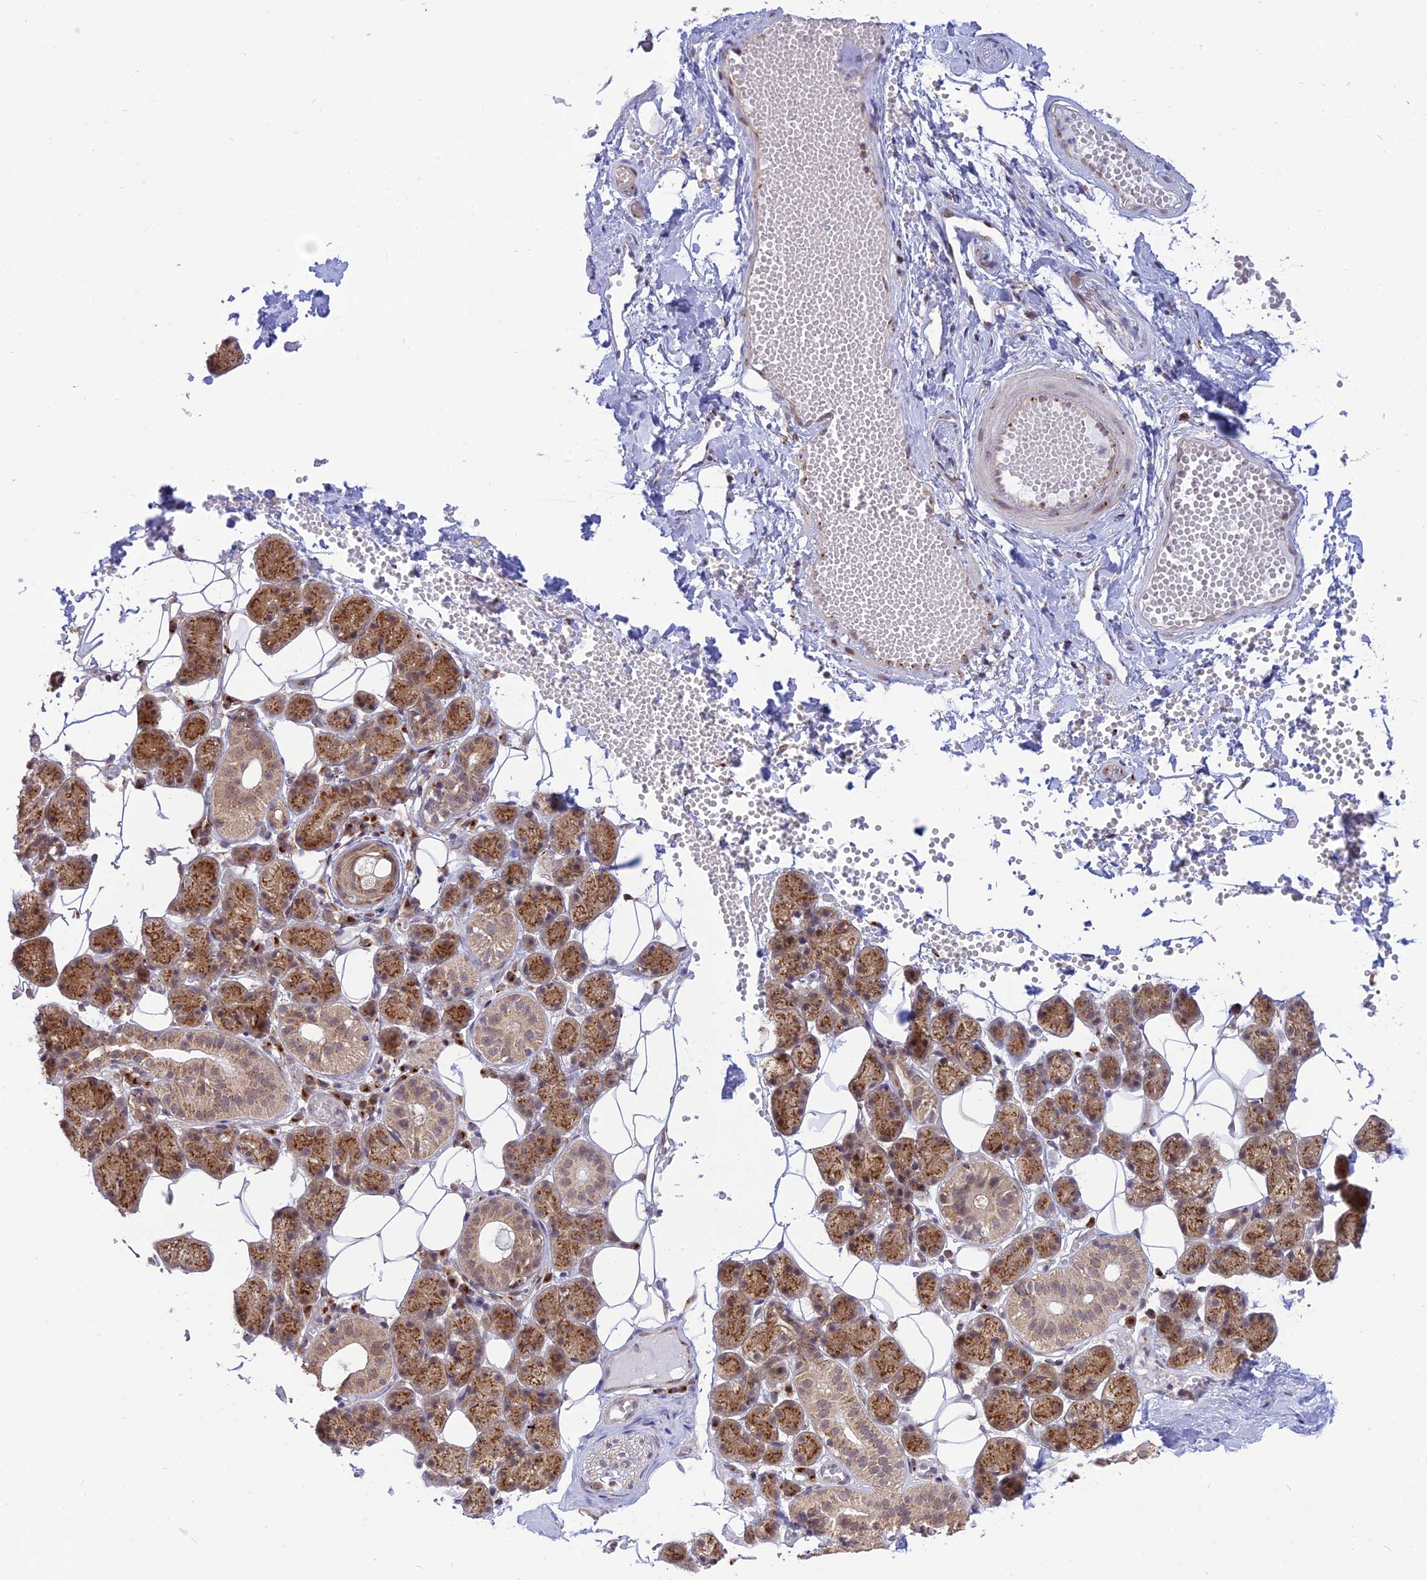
{"staining": {"intensity": "moderate", "quantity": ">75%", "location": "cytoplasmic/membranous"}, "tissue": "salivary gland", "cell_type": "Glandular cells", "image_type": "normal", "snomed": [{"axis": "morphology", "description": "Normal tissue, NOS"}, {"axis": "topography", "description": "Salivary gland"}], "caption": "Immunohistochemistry (DAB) staining of unremarkable salivary gland displays moderate cytoplasmic/membranous protein staining in about >75% of glandular cells. The staining is performed using DAB (3,3'-diaminobenzidine) brown chromogen to label protein expression. The nuclei are counter-stained blue using hematoxylin.", "gene": "GOLGA3", "patient": {"sex": "female", "age": 33}}